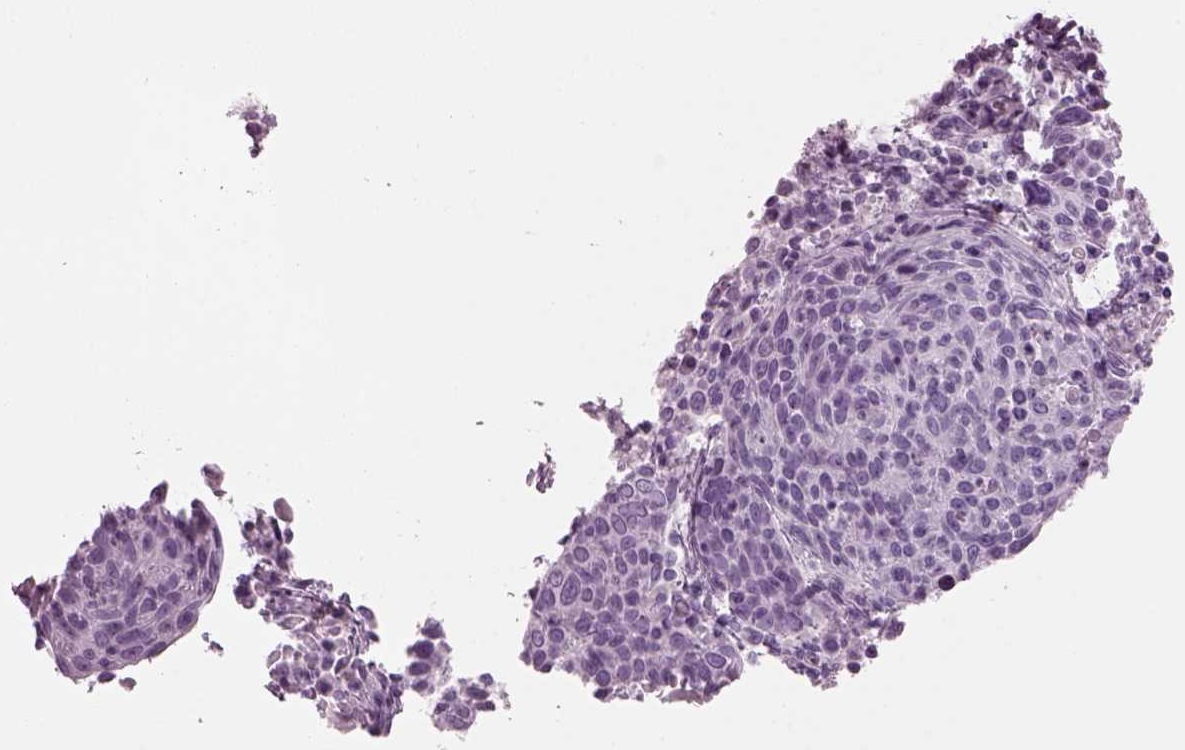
{"staining": {"intensity": "negative", "quantity": "none", "location": "none"}, "tissue": "cervical cancer", "cell_type": "Tumor cells", "image_type": "cancer", "snomed": [{"axis": "morphology", "description": "Squamous cell carcinoma, NOS"}, {"axis": "topography", "description": "Cervix"}], "caption": "Photomicrograph shows no protein expression in tumor cells of cervical cancer tissue. (Brightfield microscopy of DAB IHC at high magnification).", "gene": "KRTAP3-2", "patient": {"sex": "female", "age": 61}}